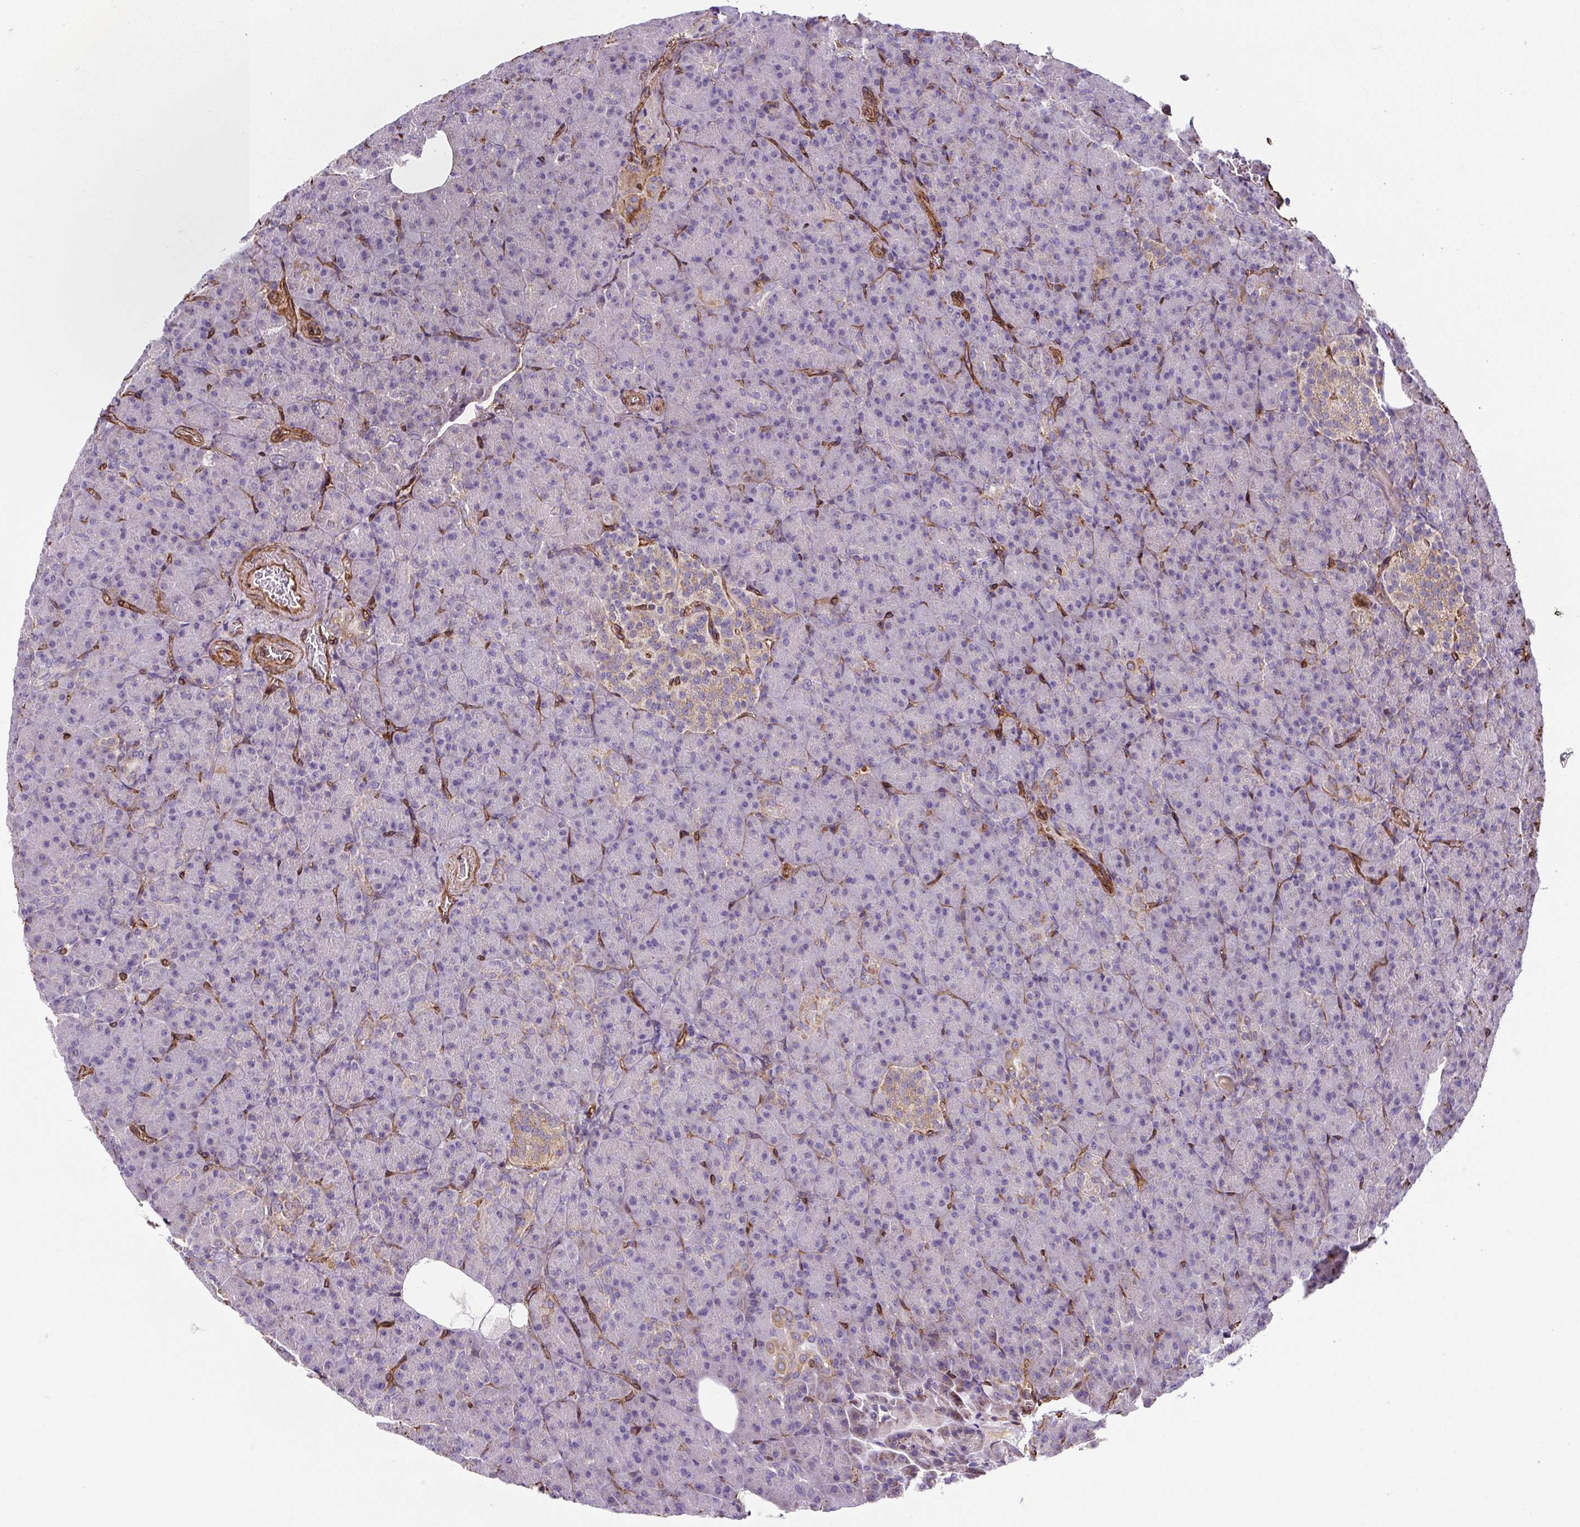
{"staining": {"intensity": "negative", "quantity": "none", "location": "none"}, "tissue": "pancreas", "cell_type": "Exocrine glandular cells", "image_type": "normal", "snomed": [{"axis": "morphology", "description": "Normal tissue, NOS"}, {"axis": "topography", "description": "Pancreas"}], "caption": "High magnification brightfield microscopy of normal pancreas stained with DAB (brown) and counterstained with hematoxylin (blue): exocrine glandular cells show no significant expression. (DAB (3,3'-diaminobenzidine) immunohistochemistry visualized using brightfield microscopy, high magnification).", "gene": "ANKUB1", "patient": {"sex": "female", "age": 74}}